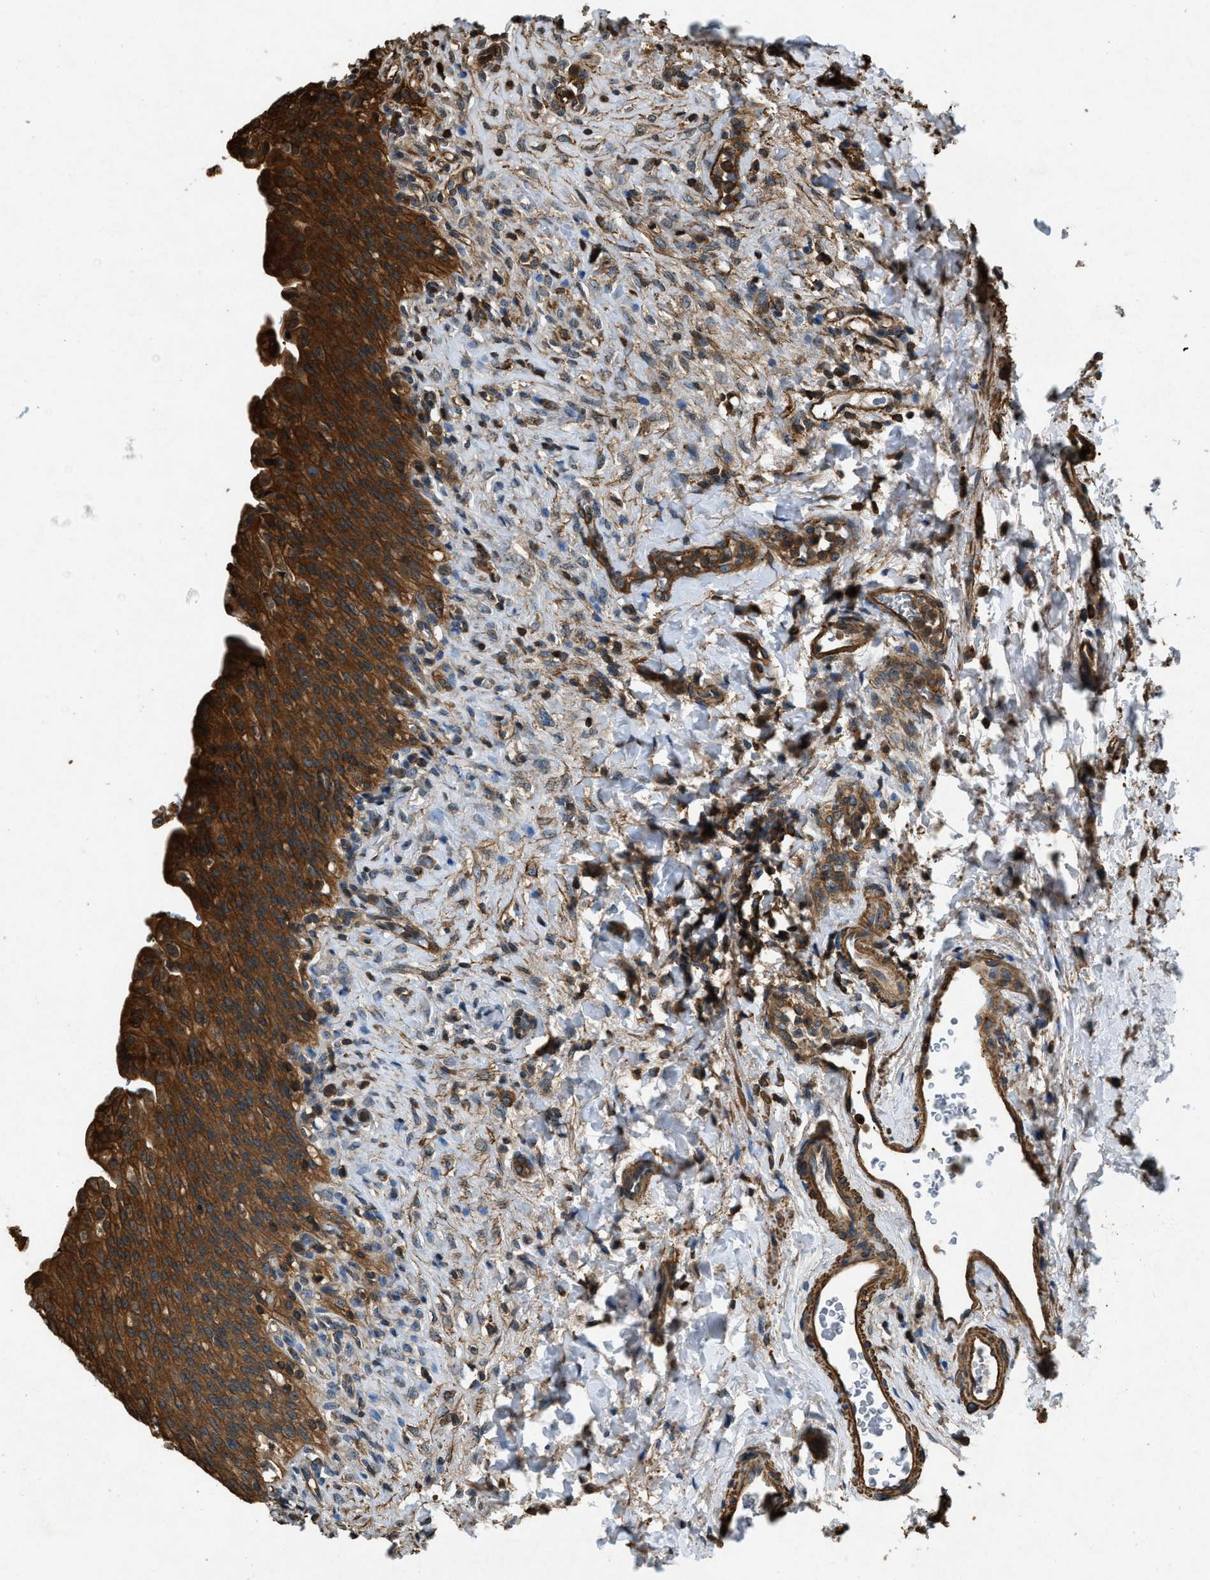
{"staining": {"intensity": "strong", "quantity": ">75%", "location": "cytoplasmic/membranous"}, "tissue": "urinary bladder", "cell_type": "Urothelial cells", "image_type": "normal", "snomed": [{"axis": "morphology", "description": "Urothelial carcinoma, High grade"}, {"axis": "topography", "description": "Urinary bladder"}], "caption": "Brown immunohistochemical staining in normal human urinary bladder reveals strong cytoplasmic/membranous positivity in approximately >75% of urothelial cells. The staining was performed using DAB, with brown indicating positive protein expression. Nuclei are stained blue with hematoxylin.", "gene": "YARS1", "patient": {"sex": "male", "age": 46}}